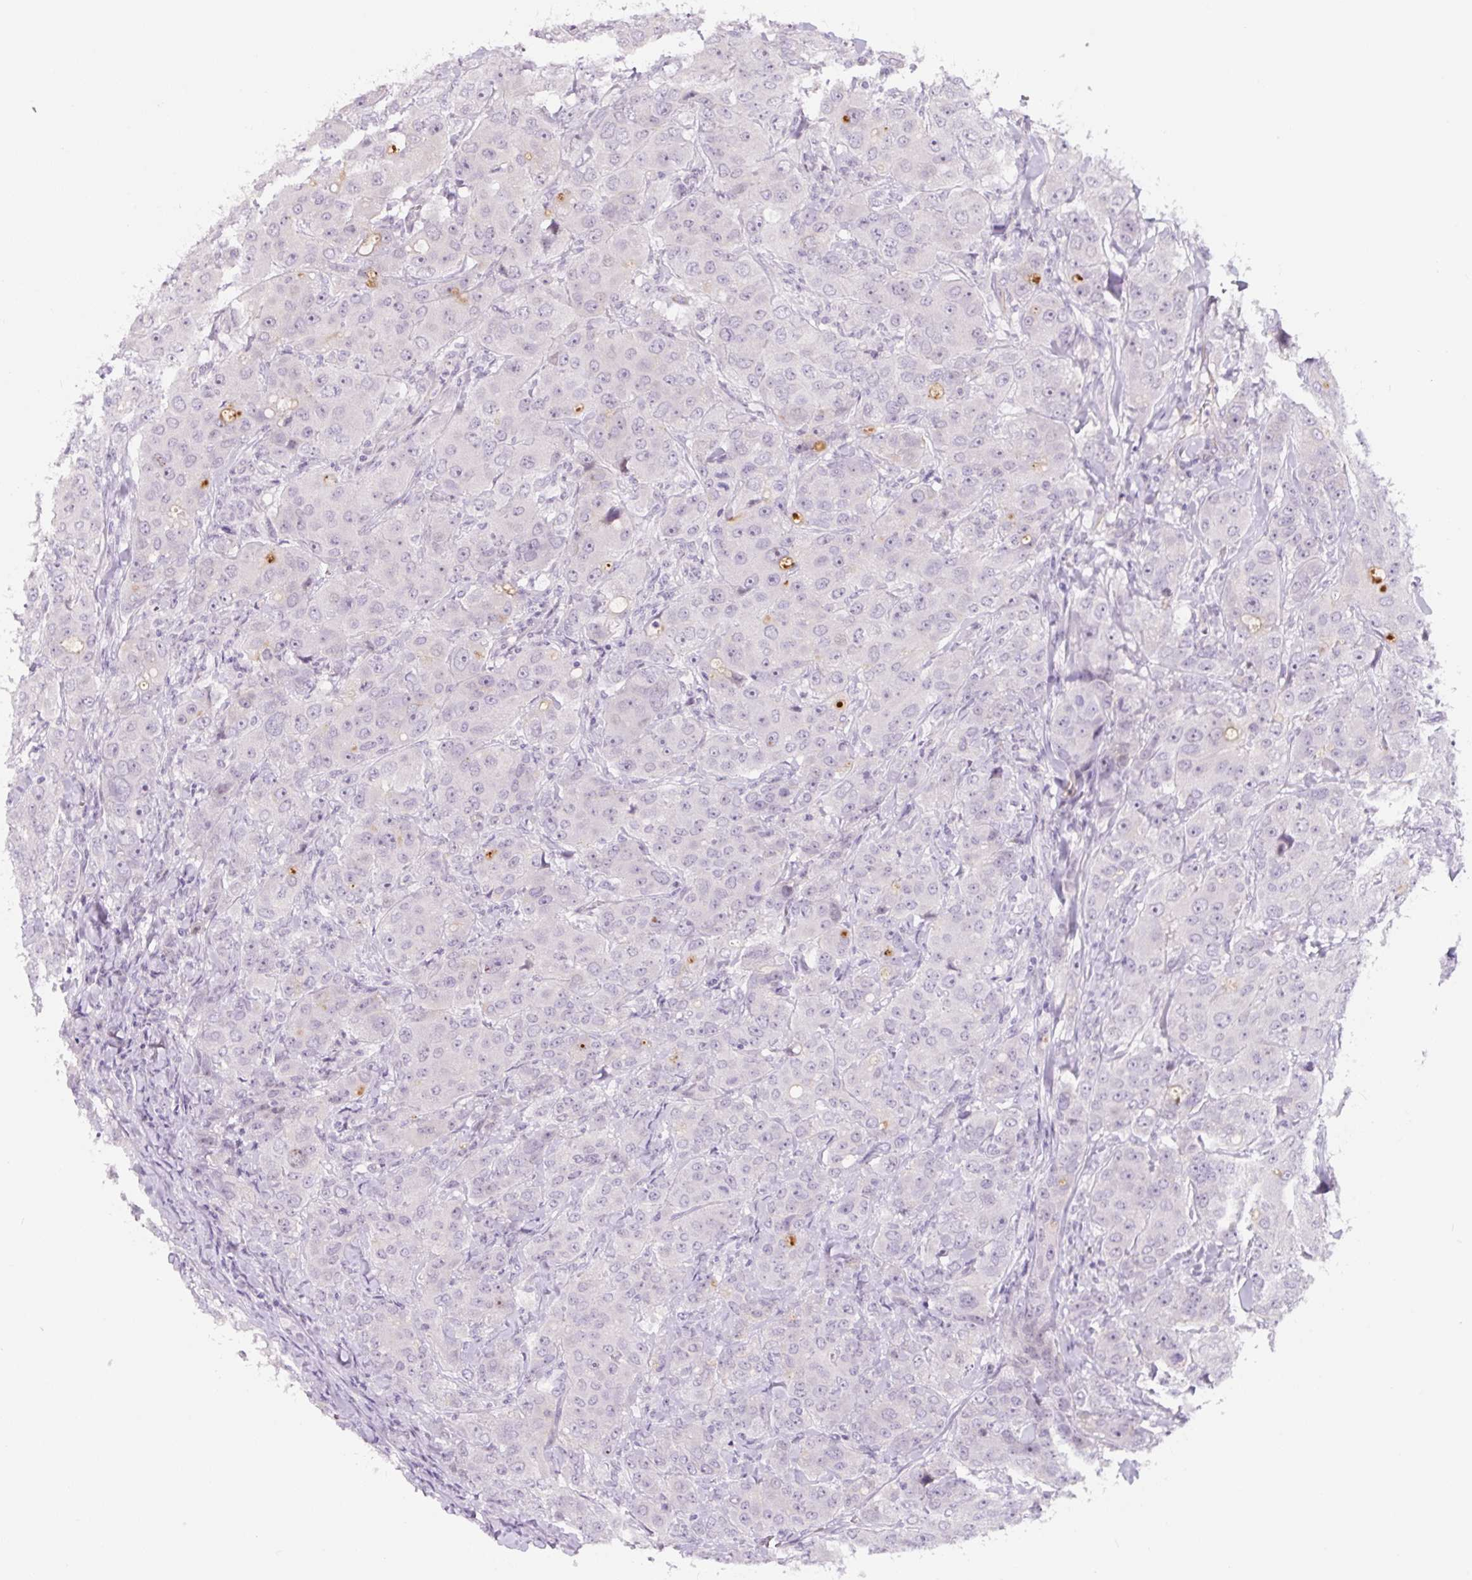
{"staining": {"intensity": "negative", "quantity": "none", "location": "none"}, "tissue": "breast cancer", "cell_type": "Tumor cells", "image_type": "cancer", "snomed": [{"axis": "morphology", "description": "Duct carcinoma"}, {"axis": "topography", "description": "Breast"}], "caption": "The IHC image has no significant positivity in tumor cells of intraductal carcinoma (breast) tissue. (DAB (3,3'-diaminobenzidine) immunohistochemistry (IHC) visualized using brightfield microscopy, high magnification).", "gene": "CCL25", "patient": {"sex": "female", "age": 43}}